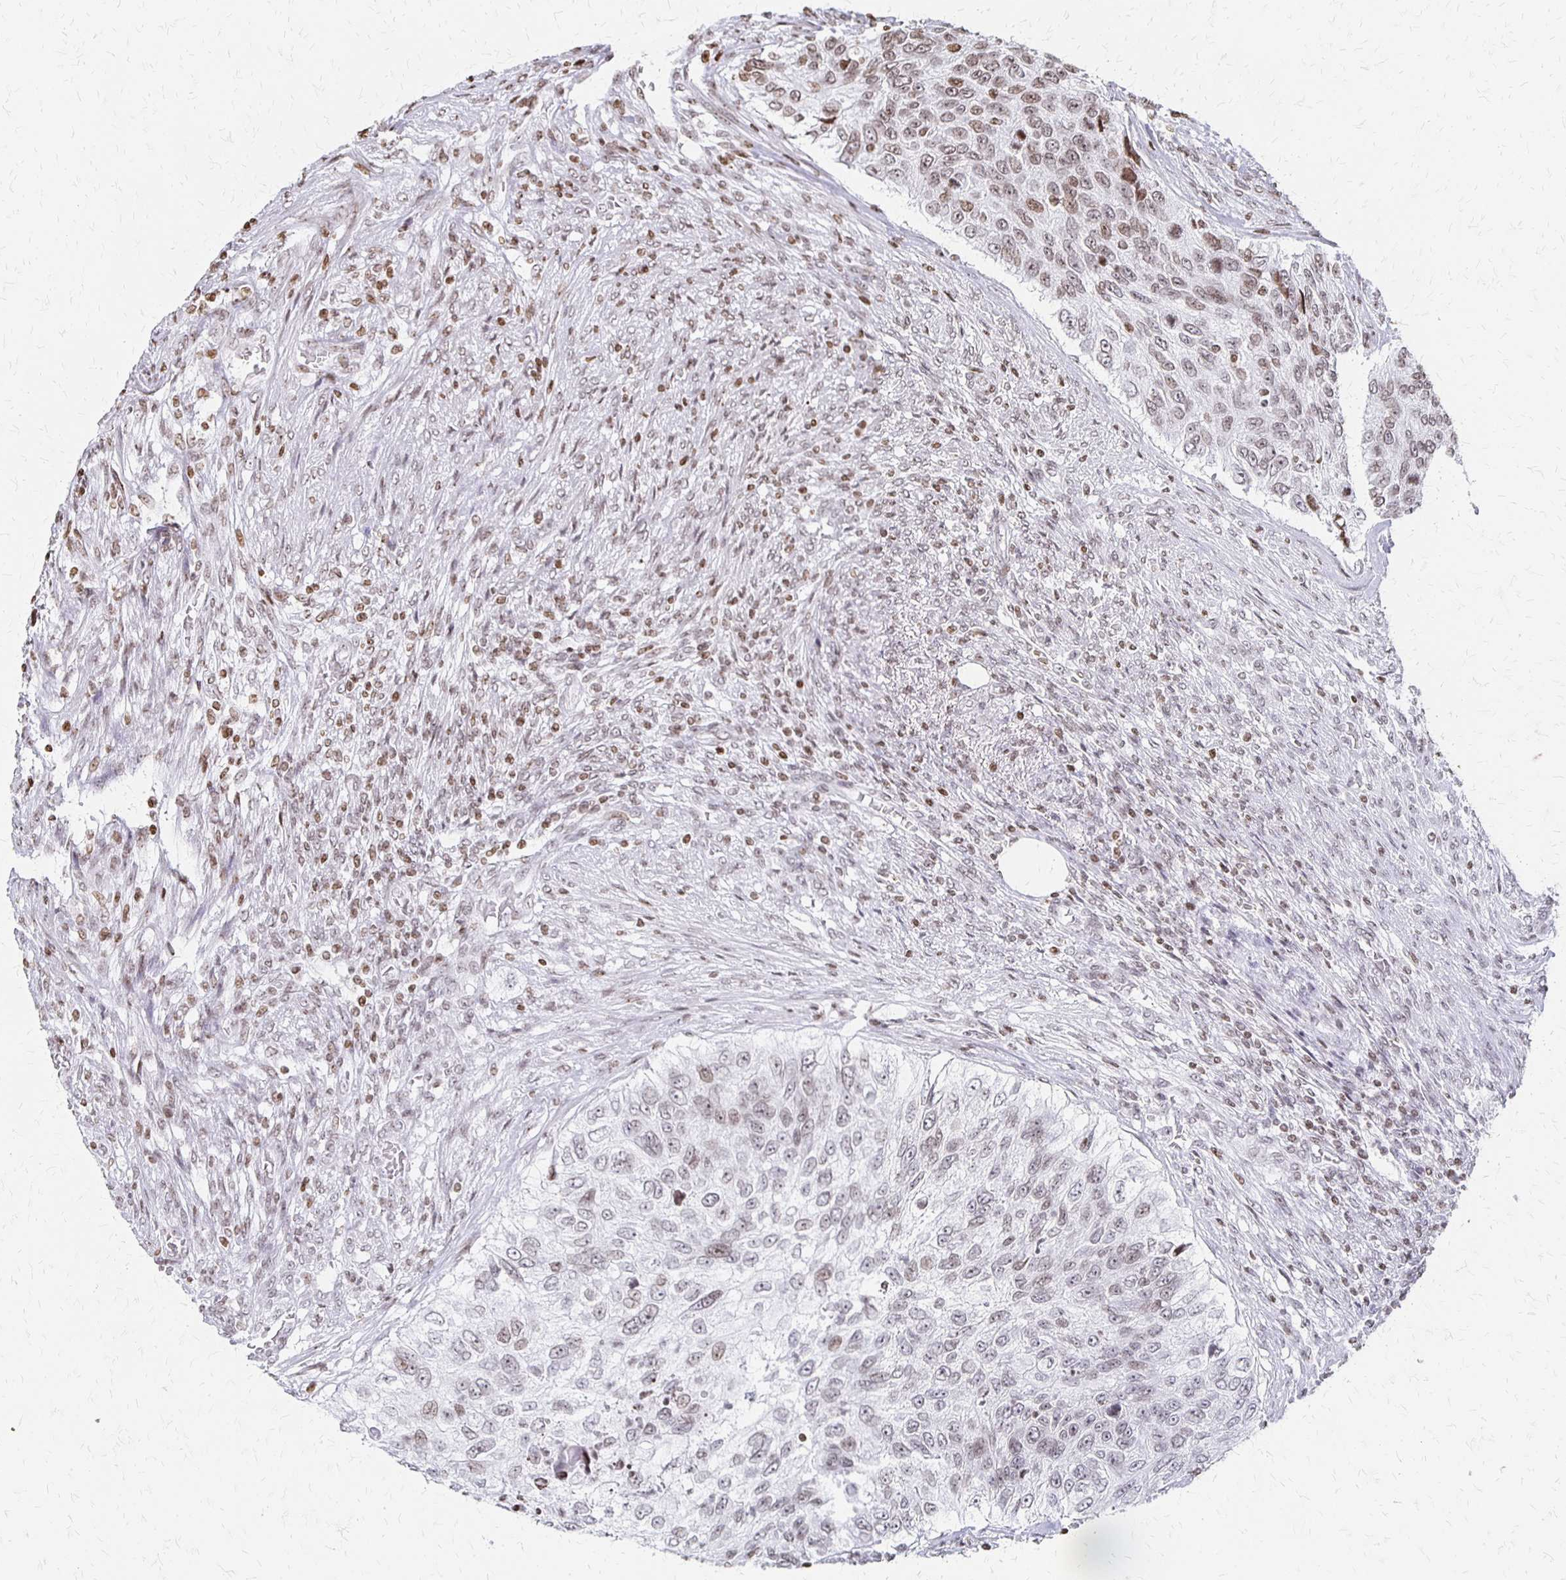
{"staining": {"intensity": "weak", "quantity": ">75%", "location": "nuclear"}, "tissue": "urothelial cancer", "cell_type": "Tumor cells", "image_type": "cancer", "snomed": [{"axis": "morphology", "description": "Urothelial carcinoma, High grade"}, {"axis": "topography", "description": "Urinary bladder"}], "caption": "High-power microscopy captured an immunohistochemistry (IHC) histopathology image of urothelial carcinoma (high-grade), revealing weak nuclear expression in about >75% of tumor cells.", "gene": "ZNF280C", "patient": {"sex": "female", "age": 60}}